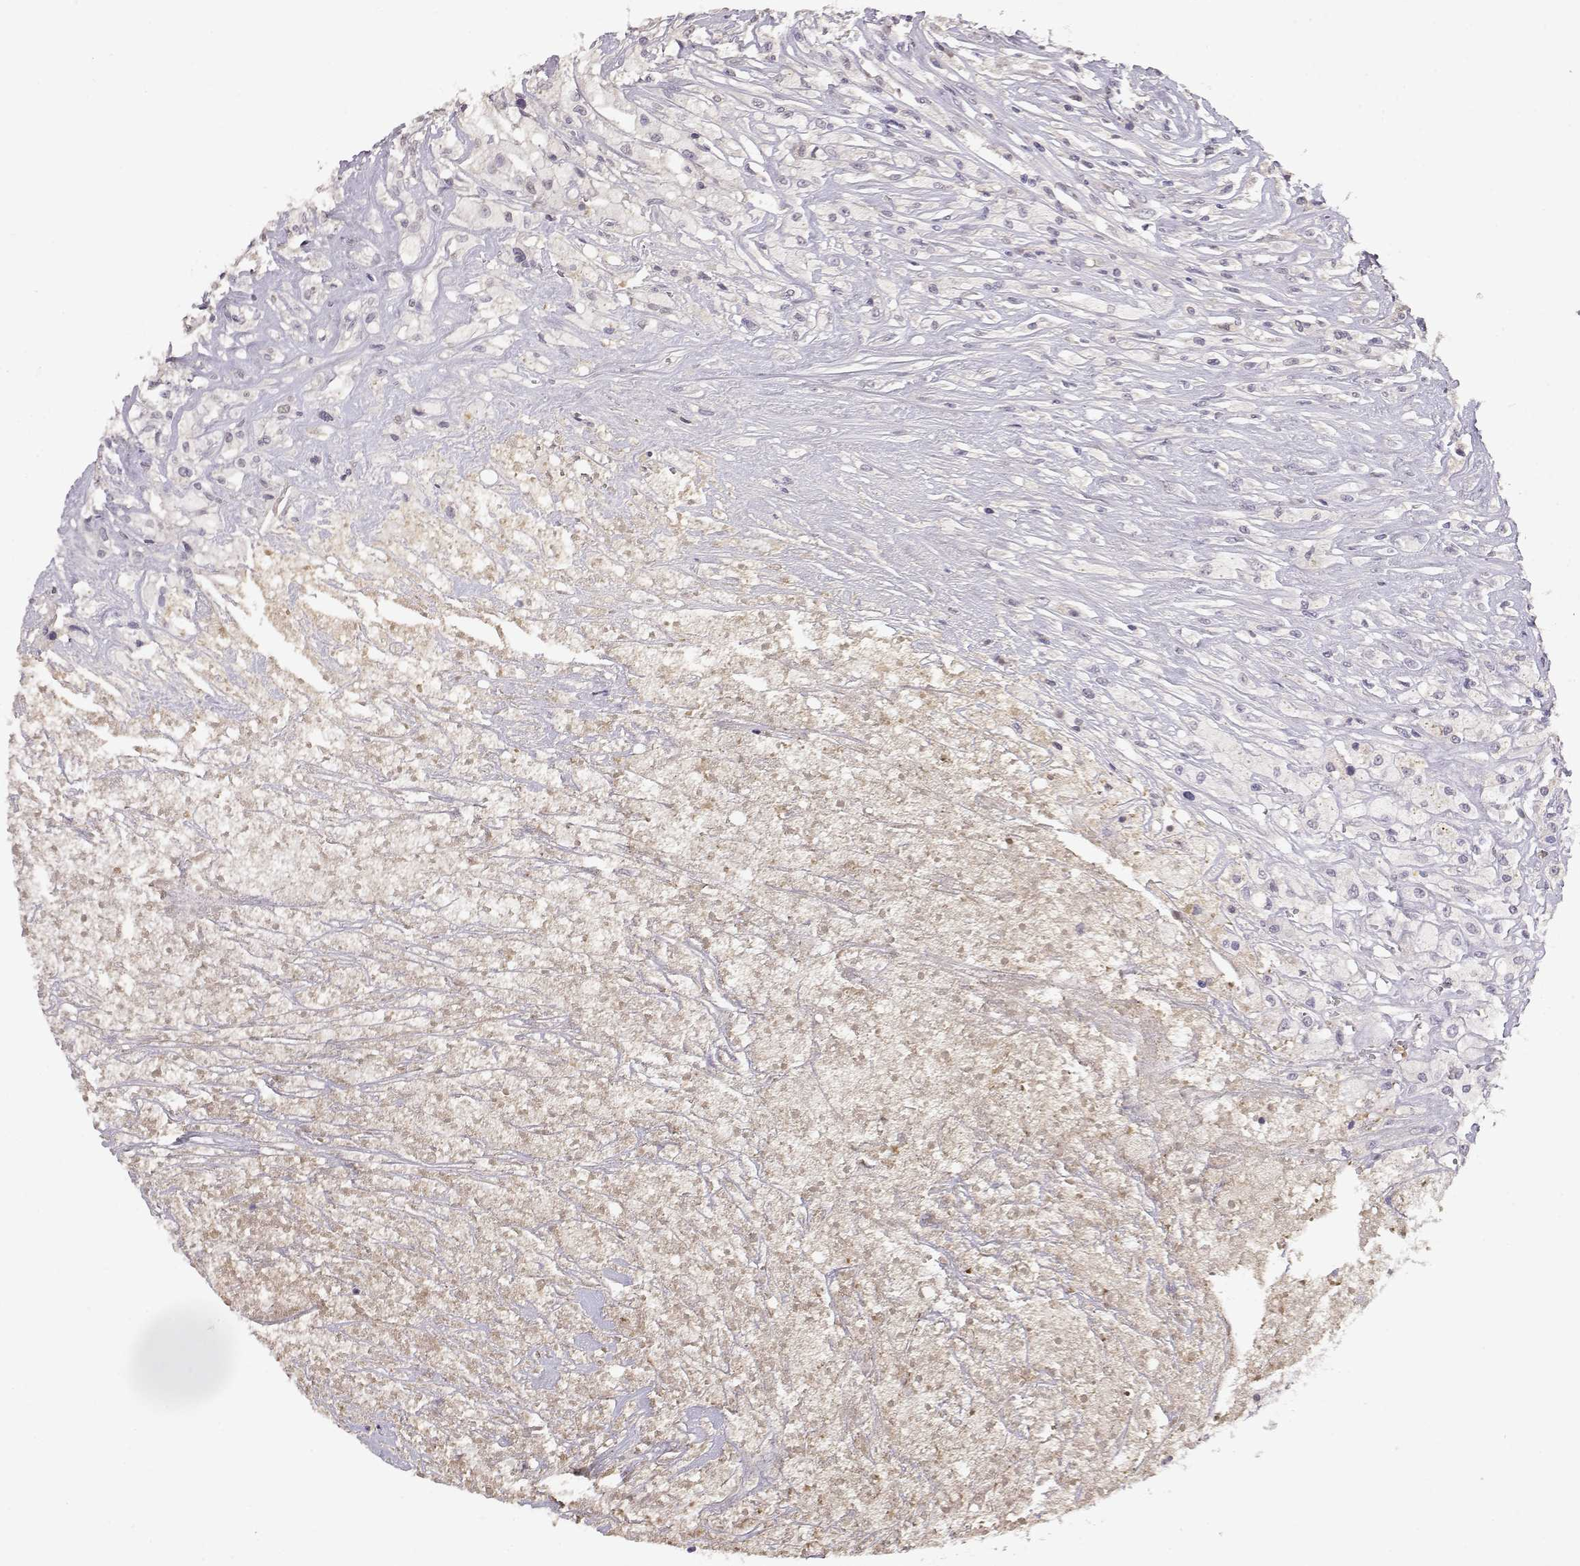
{"staining": {"intensity": "negative", "quantity": "none", "location": "none"}, "tissue": "testis cancer", "cell_type": "Tumor cells", "image_type": "cancer", "snomed": [{"axis": "morphology", "description": "Necrosis, NOS"}, {"axis": "morphology", "description": "Carcinoma, Embryonal, NOS"}, {"axis": "topography", "description": "Testis"}], "caption": "Testis embryonal carcinoma was stained to show a protein in brown. There is no significant expression in tumor cells.", "gene": "TACR1", "patient": {"sex": "male", "age": 19}}